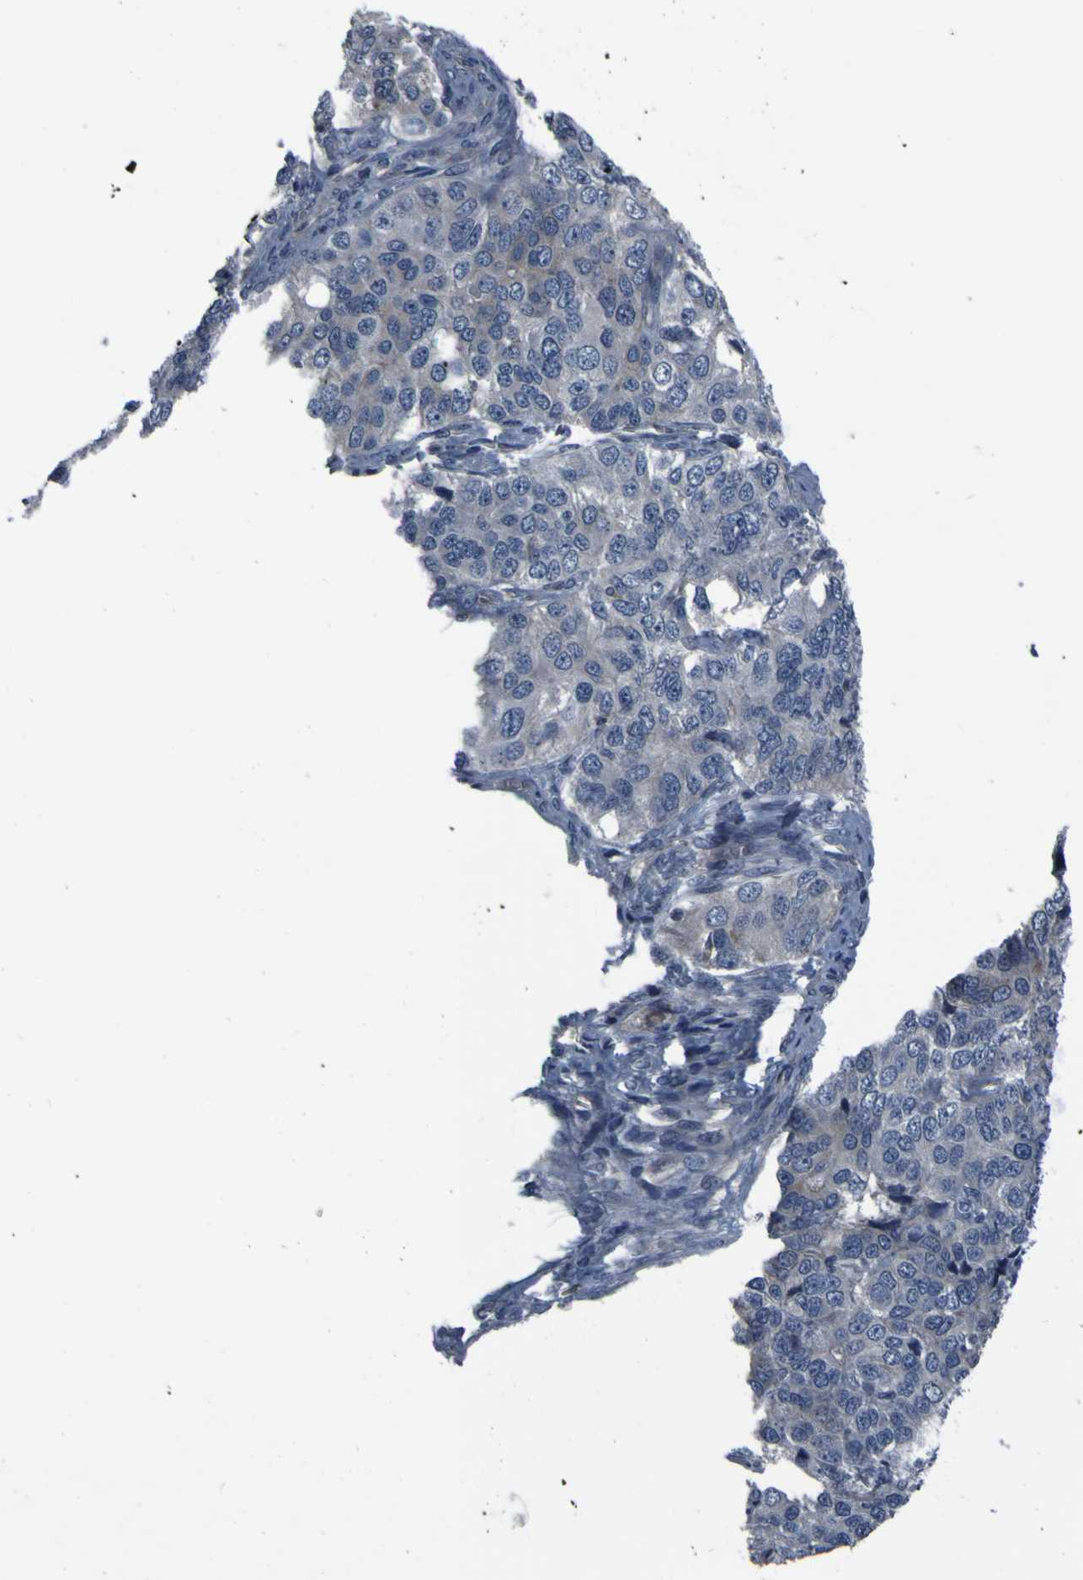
{"staining": {"intensity": "weak", "quantity": "<25%", "location": "cytoplasmic/membranous"}, "tissue": "ovarian cancer", "cell_type": "Tumor cells", "image_type": "cancer", "snomed": [{"axis": "morphology", "description": "Carcinoma, endometroid"}, {"axis": "topography", "description": "Ovary"}], "caption": "The histopathology image shows no staining of tumor cells in ovarian cancer (endometroid carcinoma).", "gene": "GRAMD1A", "patient": {"sex": "female", "age": 51}}